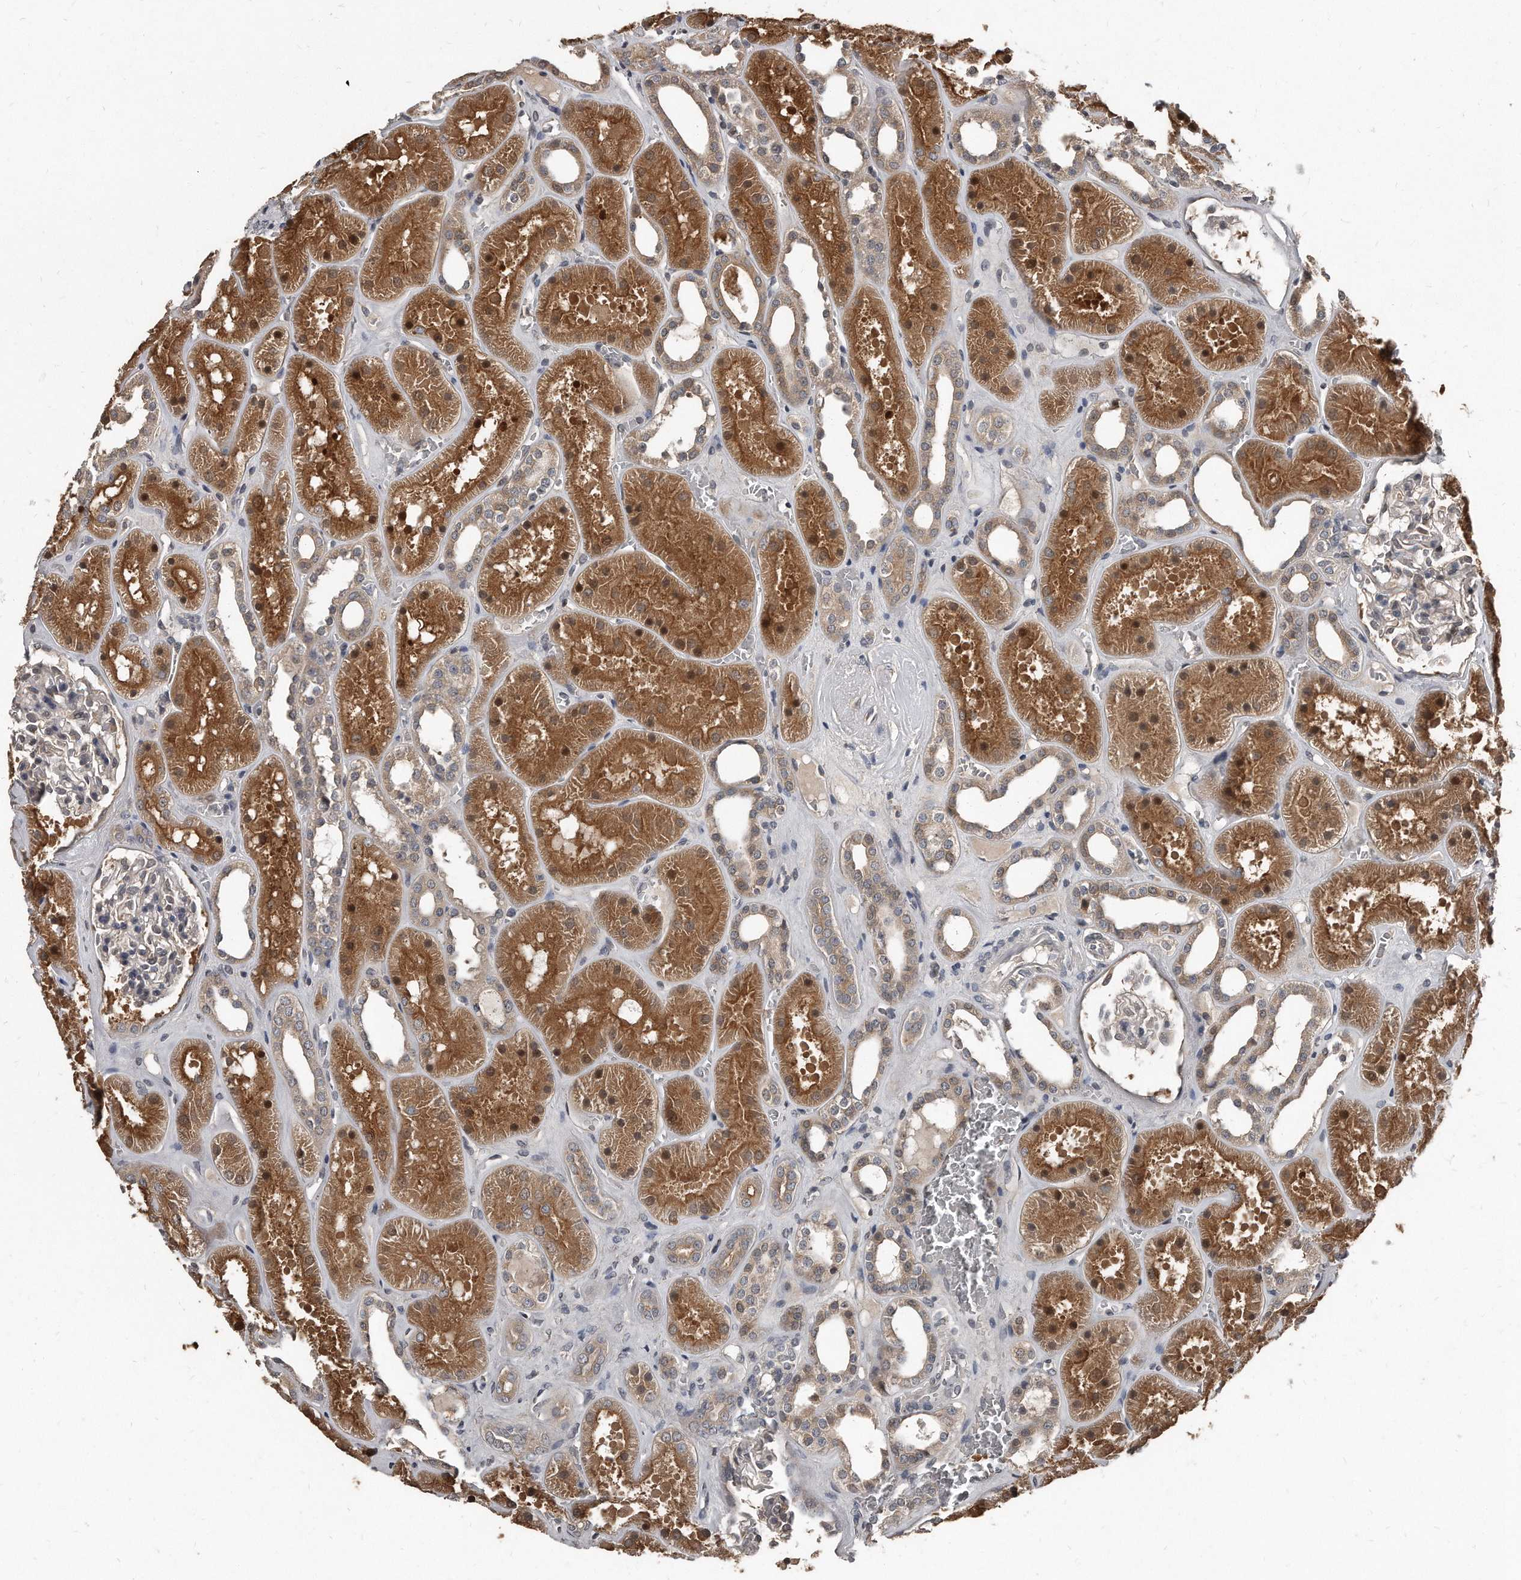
{"staining": {"intensity": "weak", "quantity": "<25%", "location": "cytoplasmic/membranous"}, "tissue": "kidney", "cell_type": "Cells in glomeruli", "image_type": "normal", "snomed": [{"axis": "morphology", "description": "Normal tissue, NOS"}, {"axis": "topography", "description": "Kidney"}], "caption": "Kidney was stained to show a protein in brown. There is no significant staining in cells in glomeruli. Nuclei are stained in blue.", "gene": "GRB10", "patient": {"sex": "female", "age": 41}}